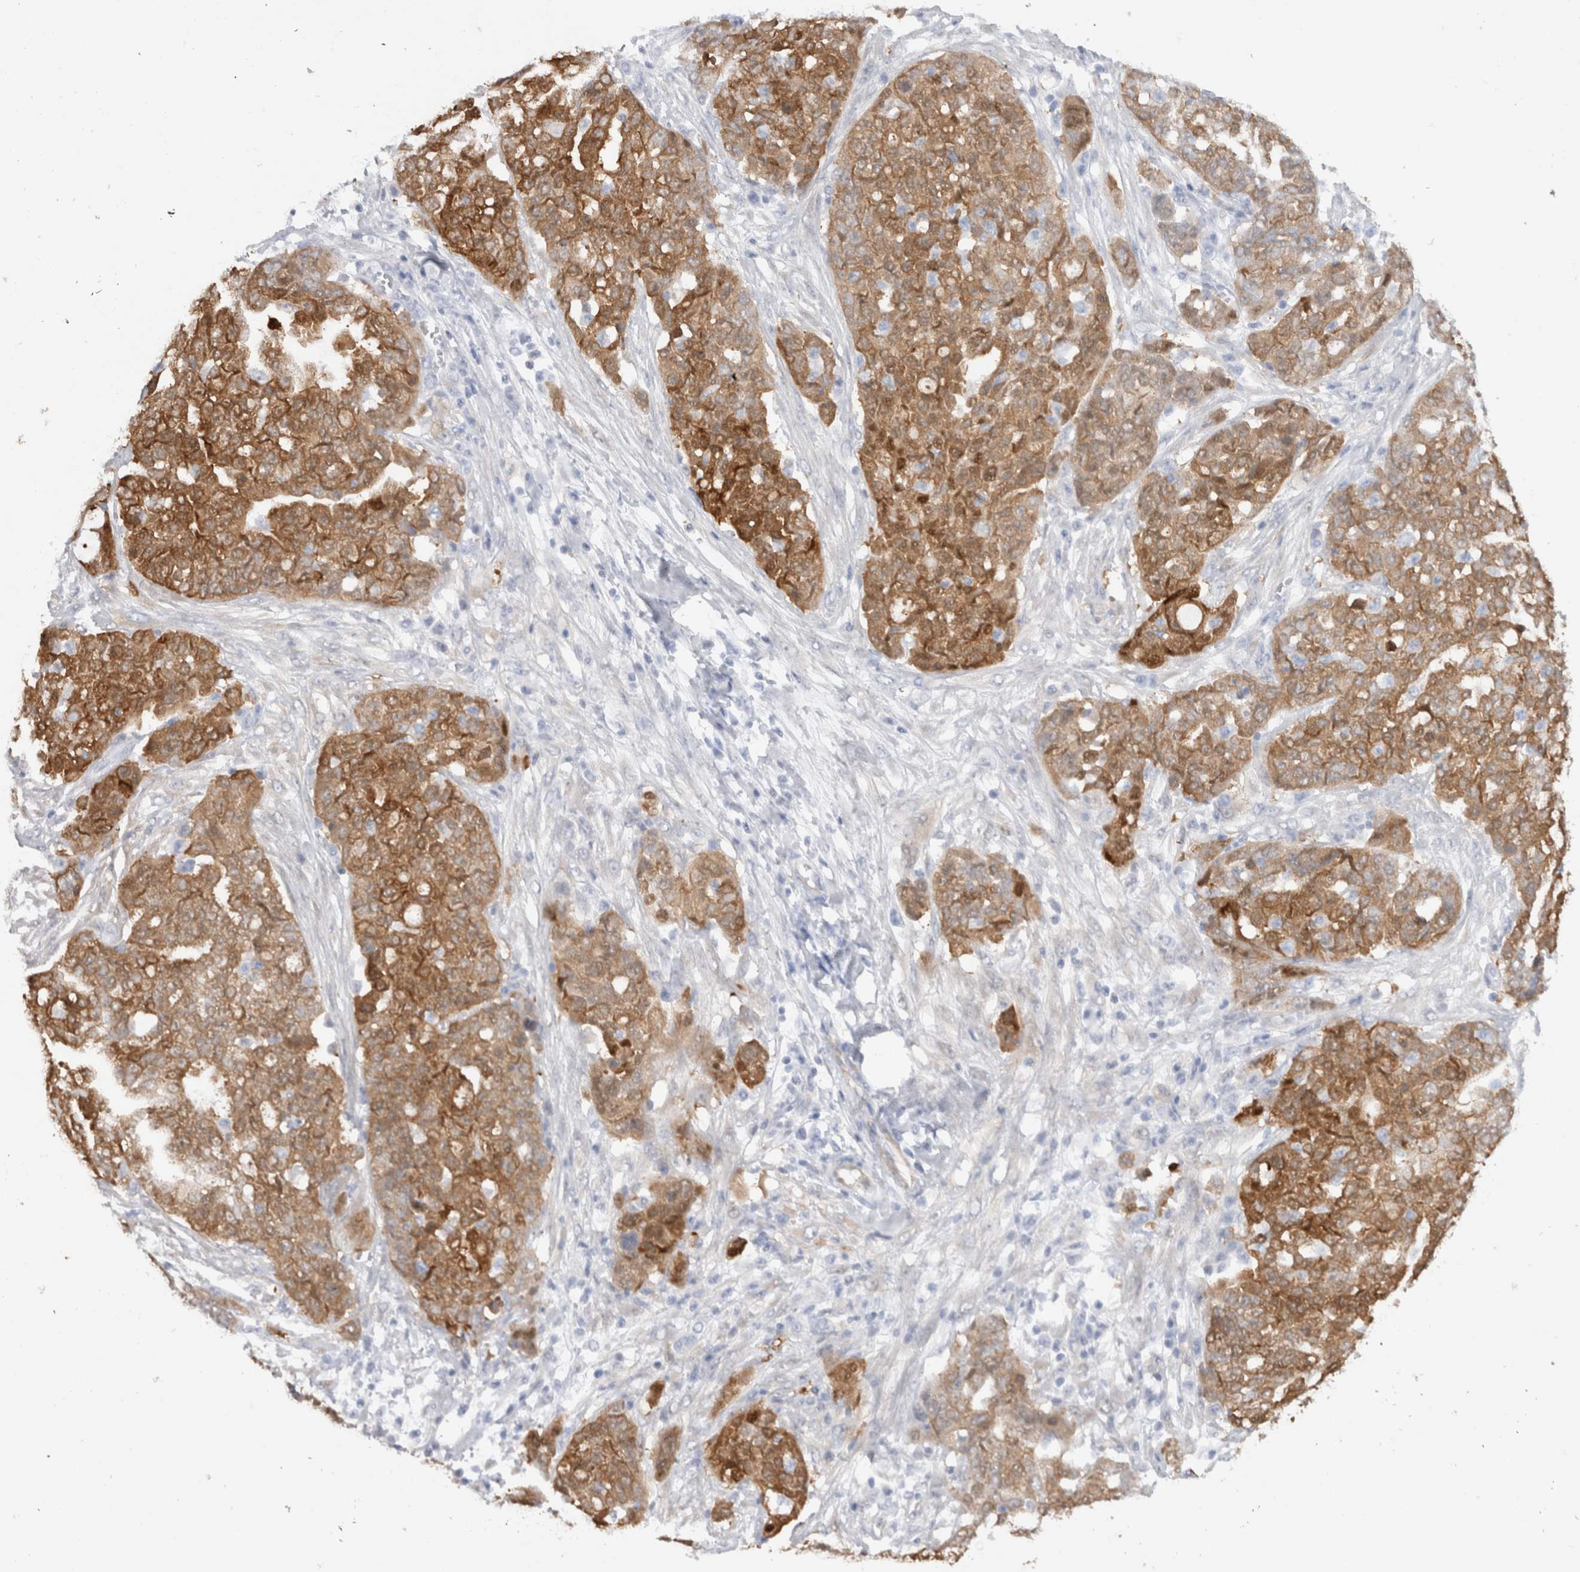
{"staining": {"intensity": "moderate", "quantity": ">75%", "location": "cytoplasmic/membranous"}, "tissue": "ovarian cancer", "cell_type": "Tumor cells", "image_type": "cancer", "snomed": [{"axis": "morphology", "description": "Cystadenocarcinoma, serous, NOS"}, {"axis": "topography", "description": "Soft tissue"}, {"axis": "topography", "description": "Ovary"}], "caption": "A photomicrograph of human ovarian cancer stained for a protein shows moderate cytoplasmic/membranous brown staining in tumor cells. The staining is performed using DAB (3,3'-diaminobenzidine) brown chromogen to label protein expression. The nuclei are counter-stained blue using hematoxylin.", "gene": "NAPEPLD", "patient": {"sex": "female", "age": 57}}